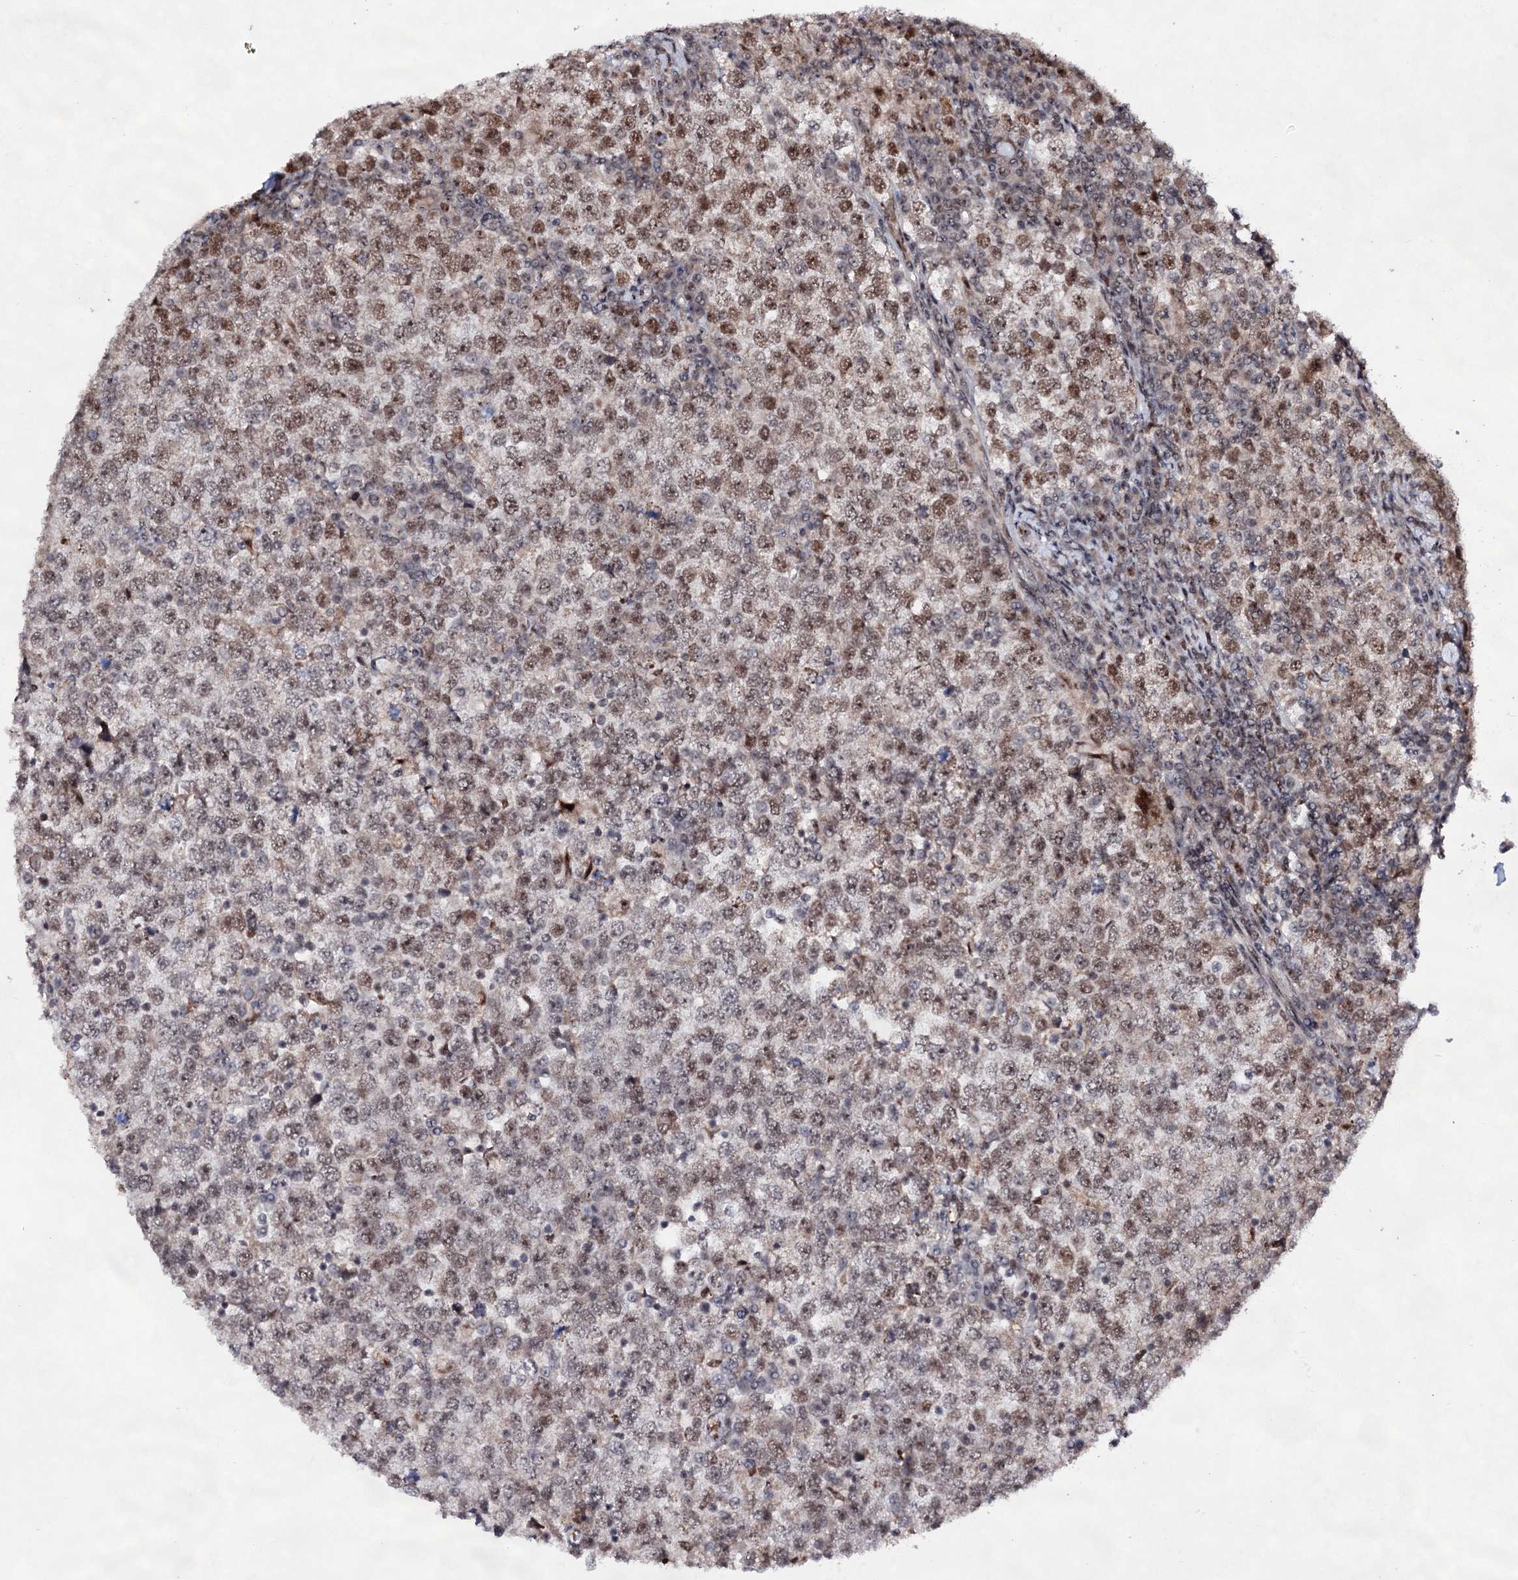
{"staining": {"intensity": "strong", "quantity": "25%-75%", "location": "nuclear"}, "tissue": "testis cancer", "cell_type": "Tumor cells", "image_type": "cancer", "snomed": [{"axis": "morphology", "description": "Seminoma, NOS"}, {"axis": "topography", "description": "Testis"}], "caption": "A brown stain highlights strong nuclear expression of a protein in human seminoma (testis) tumor cells.", "gene": "EXOSC10", "patient": {"sex": "male", "age": 65}}